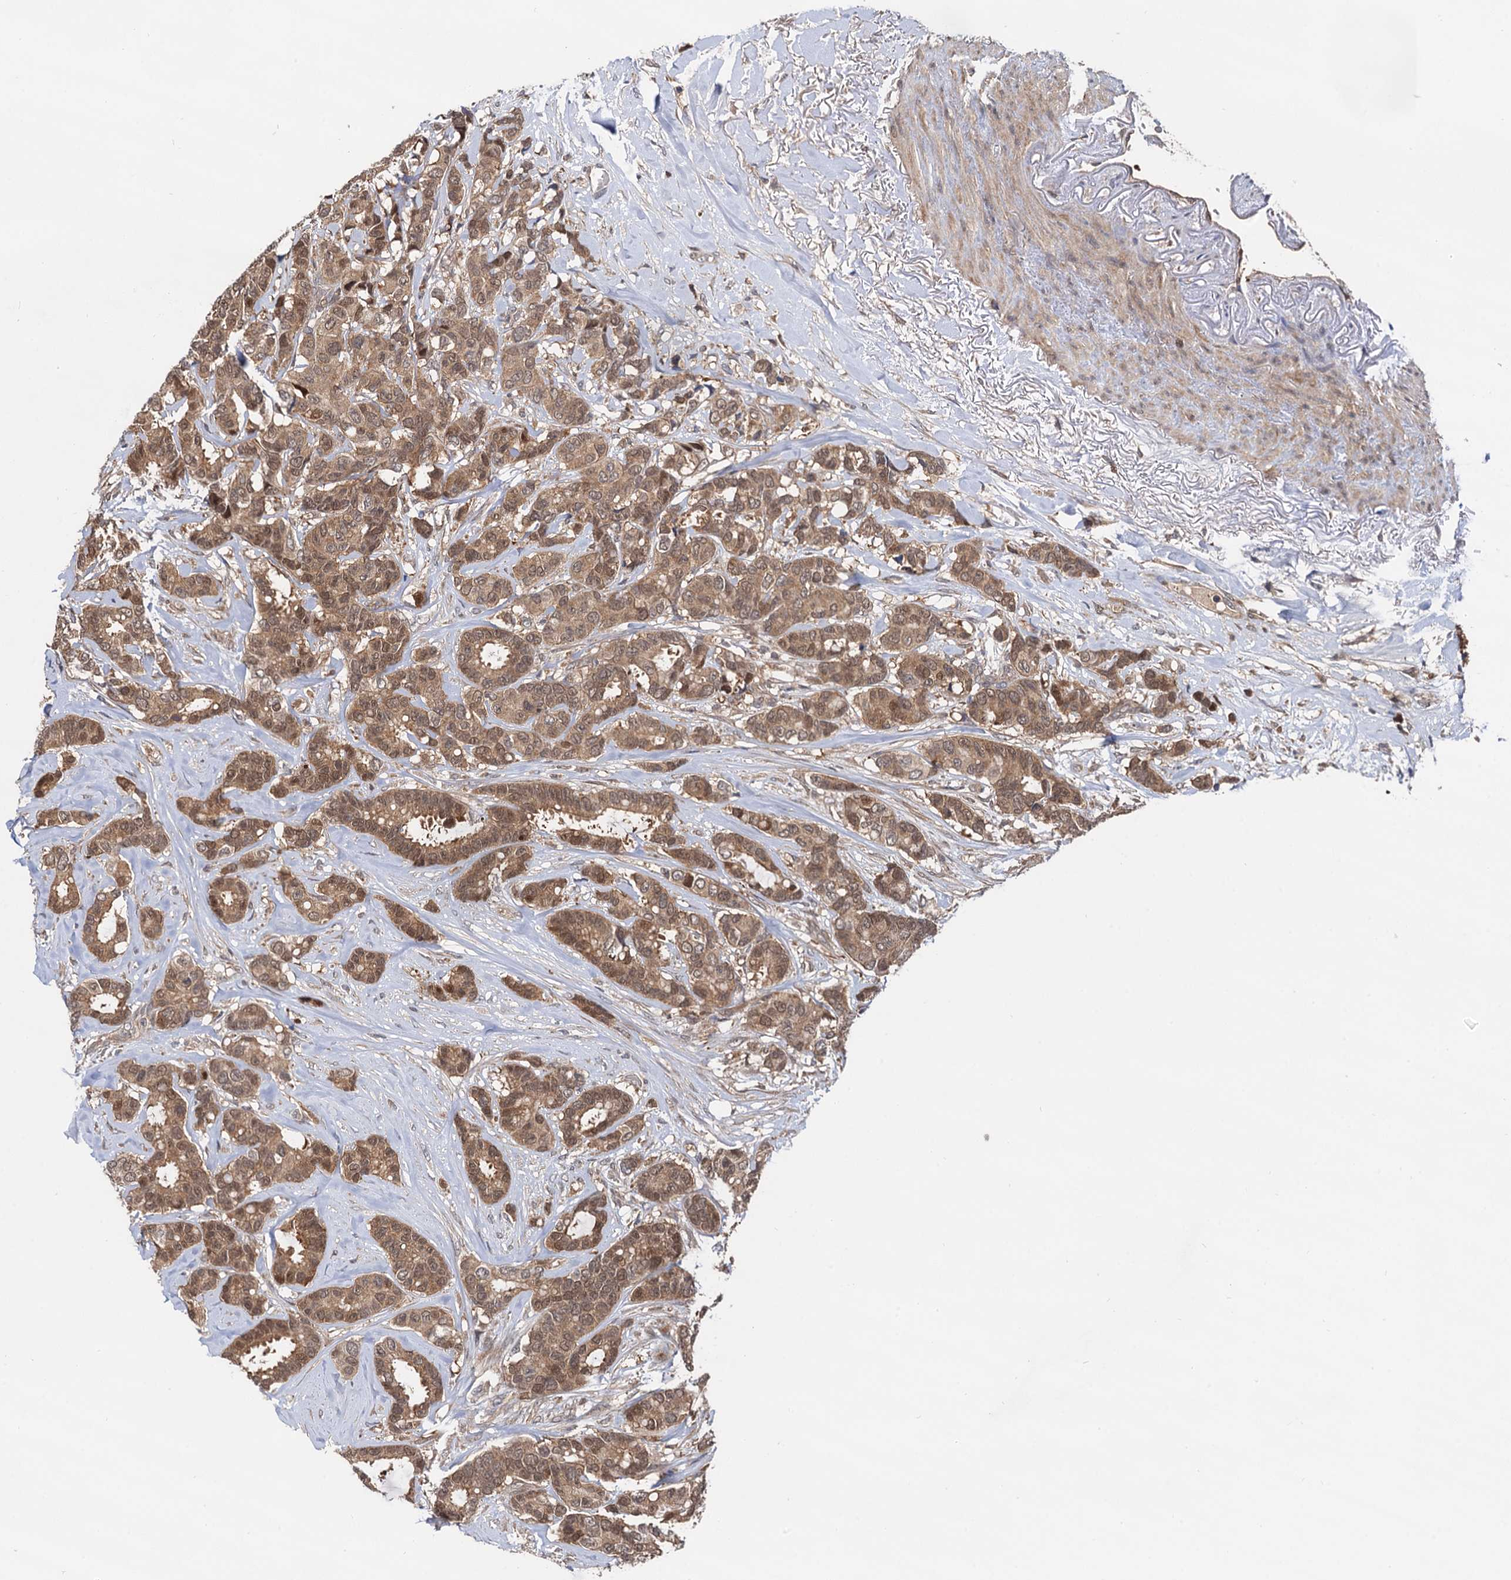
{"staining": {"intensity": "moderate", "quantity": ">75%", "location": "cytoplasmic/membranous,nuclear"}, "tissue": "breast cancer", "cell_type": "Tumor cells", "image_type": "cancer", "snomed": [{"axis": "morphology", "description": "Duct carcinoma"}, {"axis": "topography", "description": "Breast"}], "caption": "Immunohistochemistry histopathology image of neoplastic tissue: breast cancer (invasive ductal carcinoma) stained using immunohistochemistry (IHC) exhibits medium levels of moderate protein expression localized specifically in the cytoplasmic/membranous and nuclear of tumor cells, appearing as a cytoplasmic/membranous and nuclear brown color.", "gene": "SELENOP", "patient": {"sex": "female", "age": 87}}